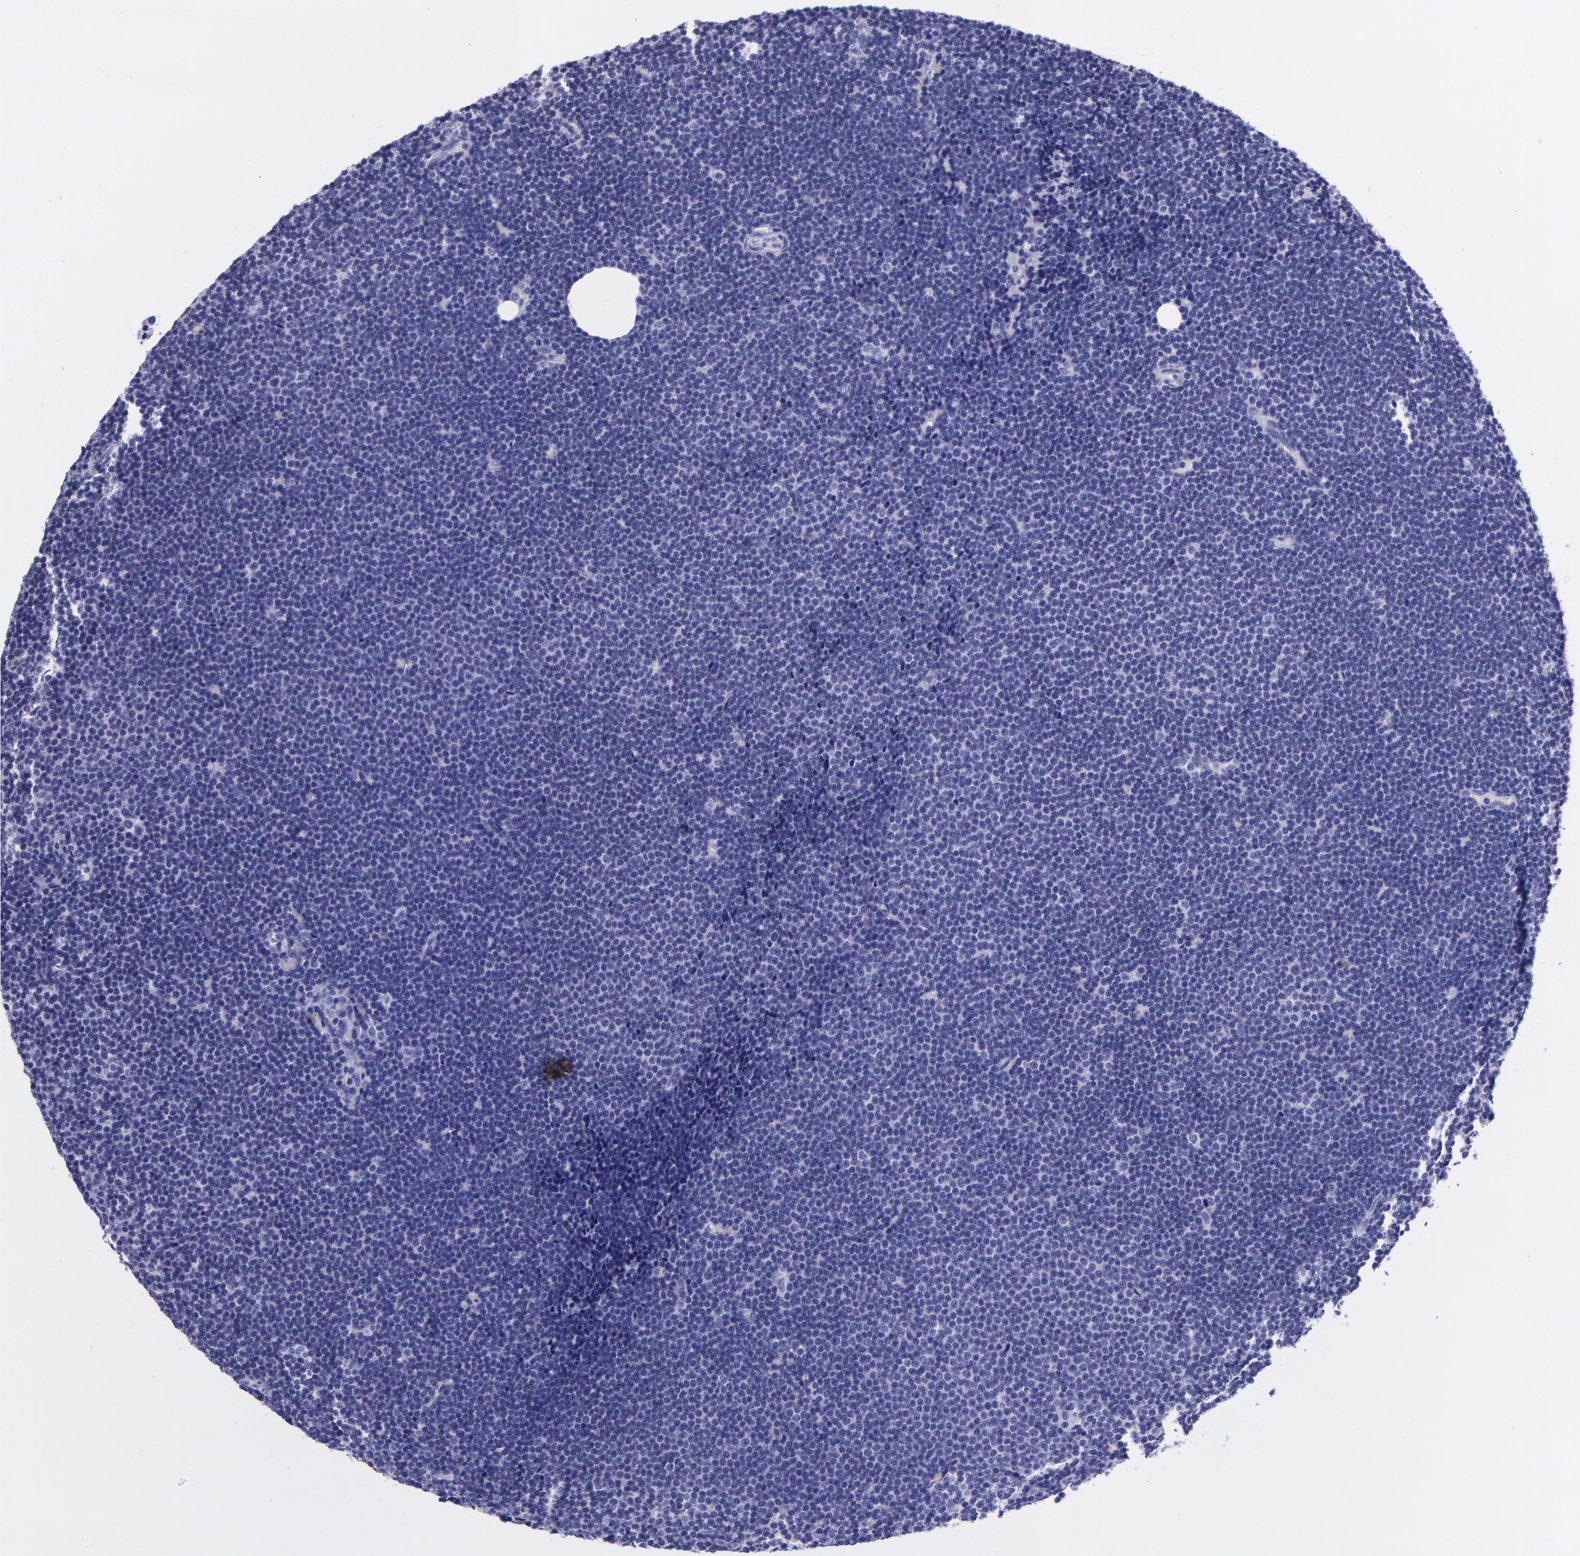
{"staining": {"intensity": "negative", "quantity": "none", "location": "none"}, "tissue": "lymphoma", "cell_type": "Tumor cells", "image_type": "cancer", "snomed": [{"axis": "morphology", "description": "Malignant lymphoma, non-Hodgkin's type, Low grade"}, {"axis": "topography", "description": "Lymph node"}], "caption": "Tumor cells show no significant protein staining in lymphoma.", "gene": "MBP", "patient": {"sex": "female", "age": 73}}